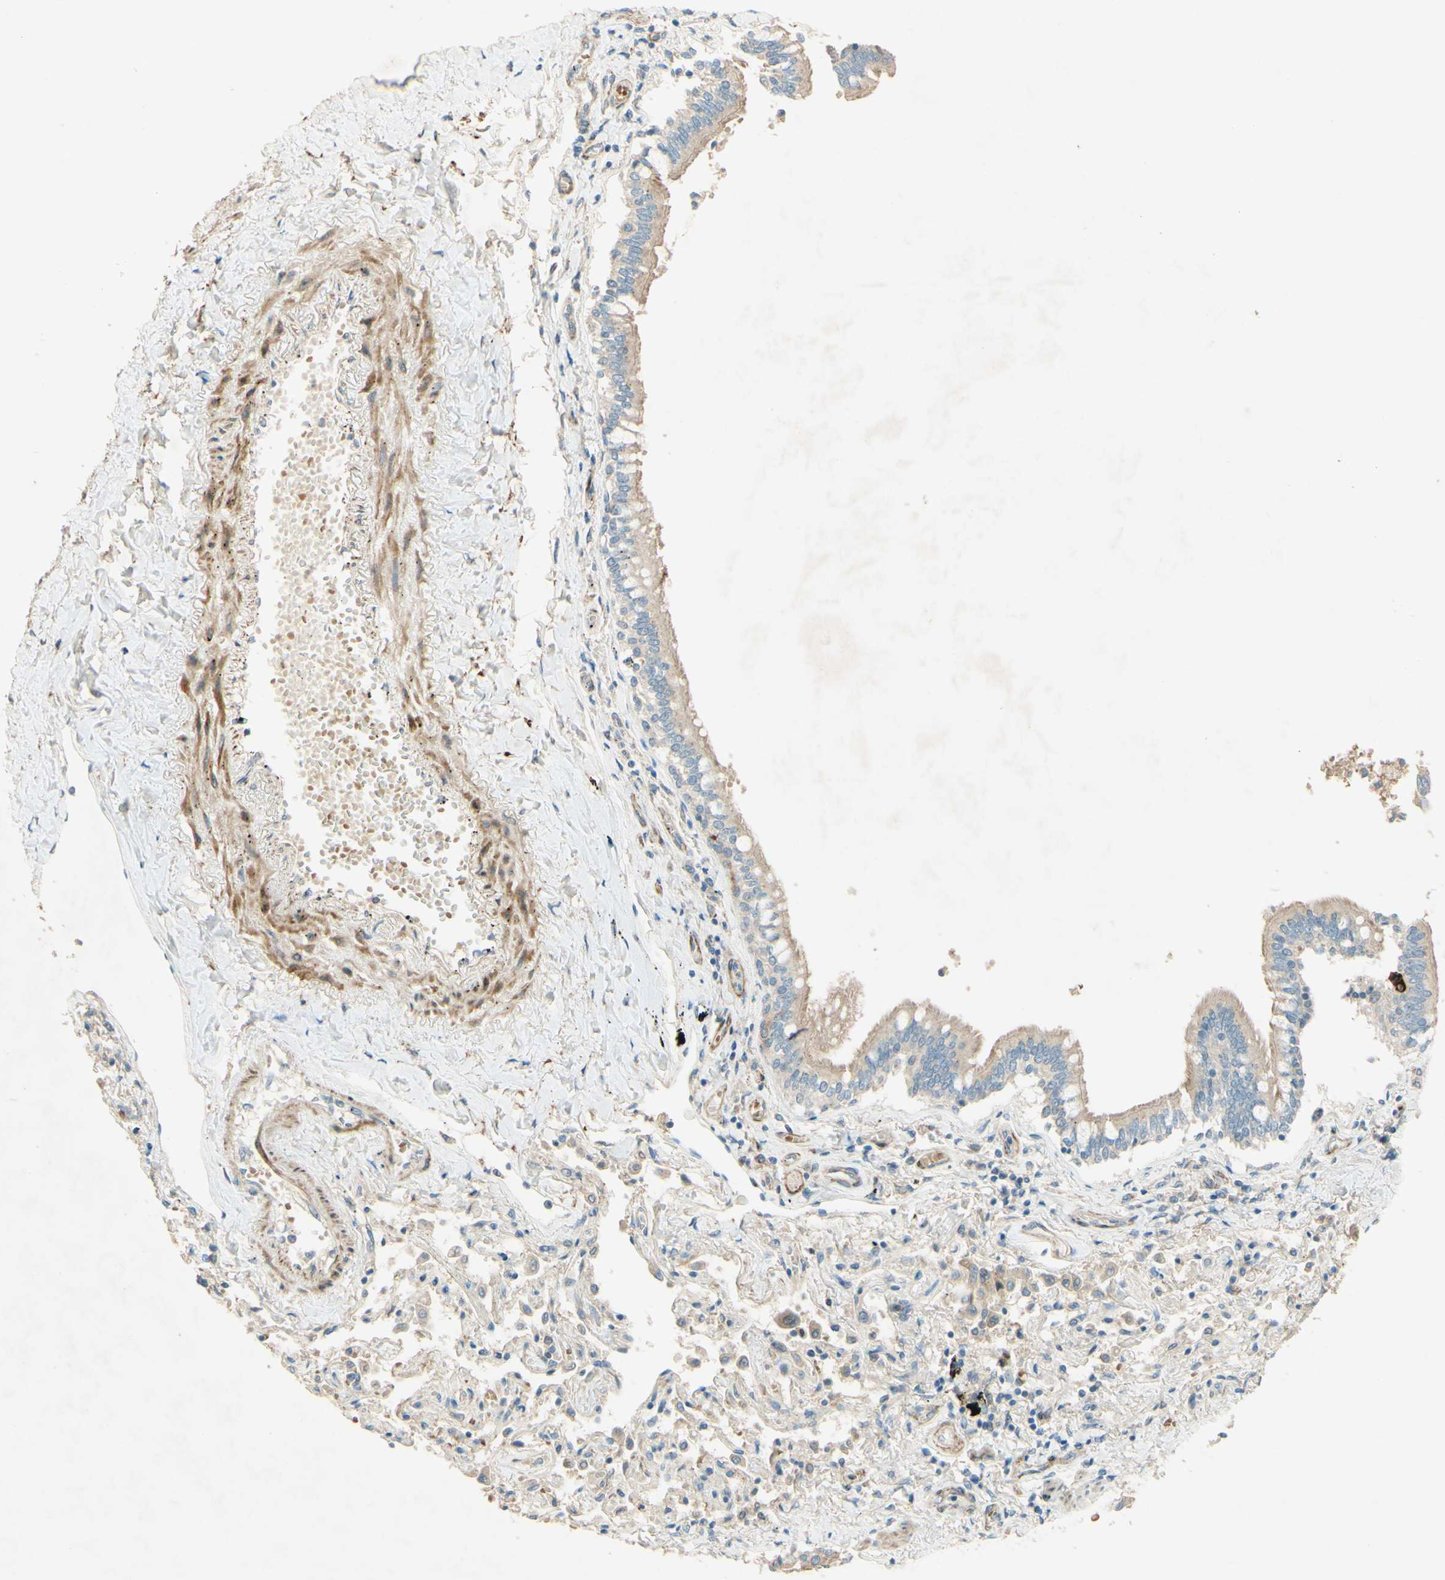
{"staining": {"intensity": "moderate", "quantity": ">75%", "location": "cytoplasmic/membranous"}, "tissue": "bronchus", "cell_type": "Respiratory epithelial cells", "image_type": "normal", "snomed": [{"axis": "morphology", "description": "Normal tissue, NOS"}, {"axis": "topography", "description": "Bronchus"}, {"axis": "topography", "description": "Lung"}], "caption": "Immunohistochemistry histopathology image of normal bronchus stained for a protein (brown), which displays medium levels of moderate cytoplasmic/membranous staining in about >75% of respiratory epithelial cells.", "gene": "ADAM17", "patient": {"sex": "male", "age": 64}}